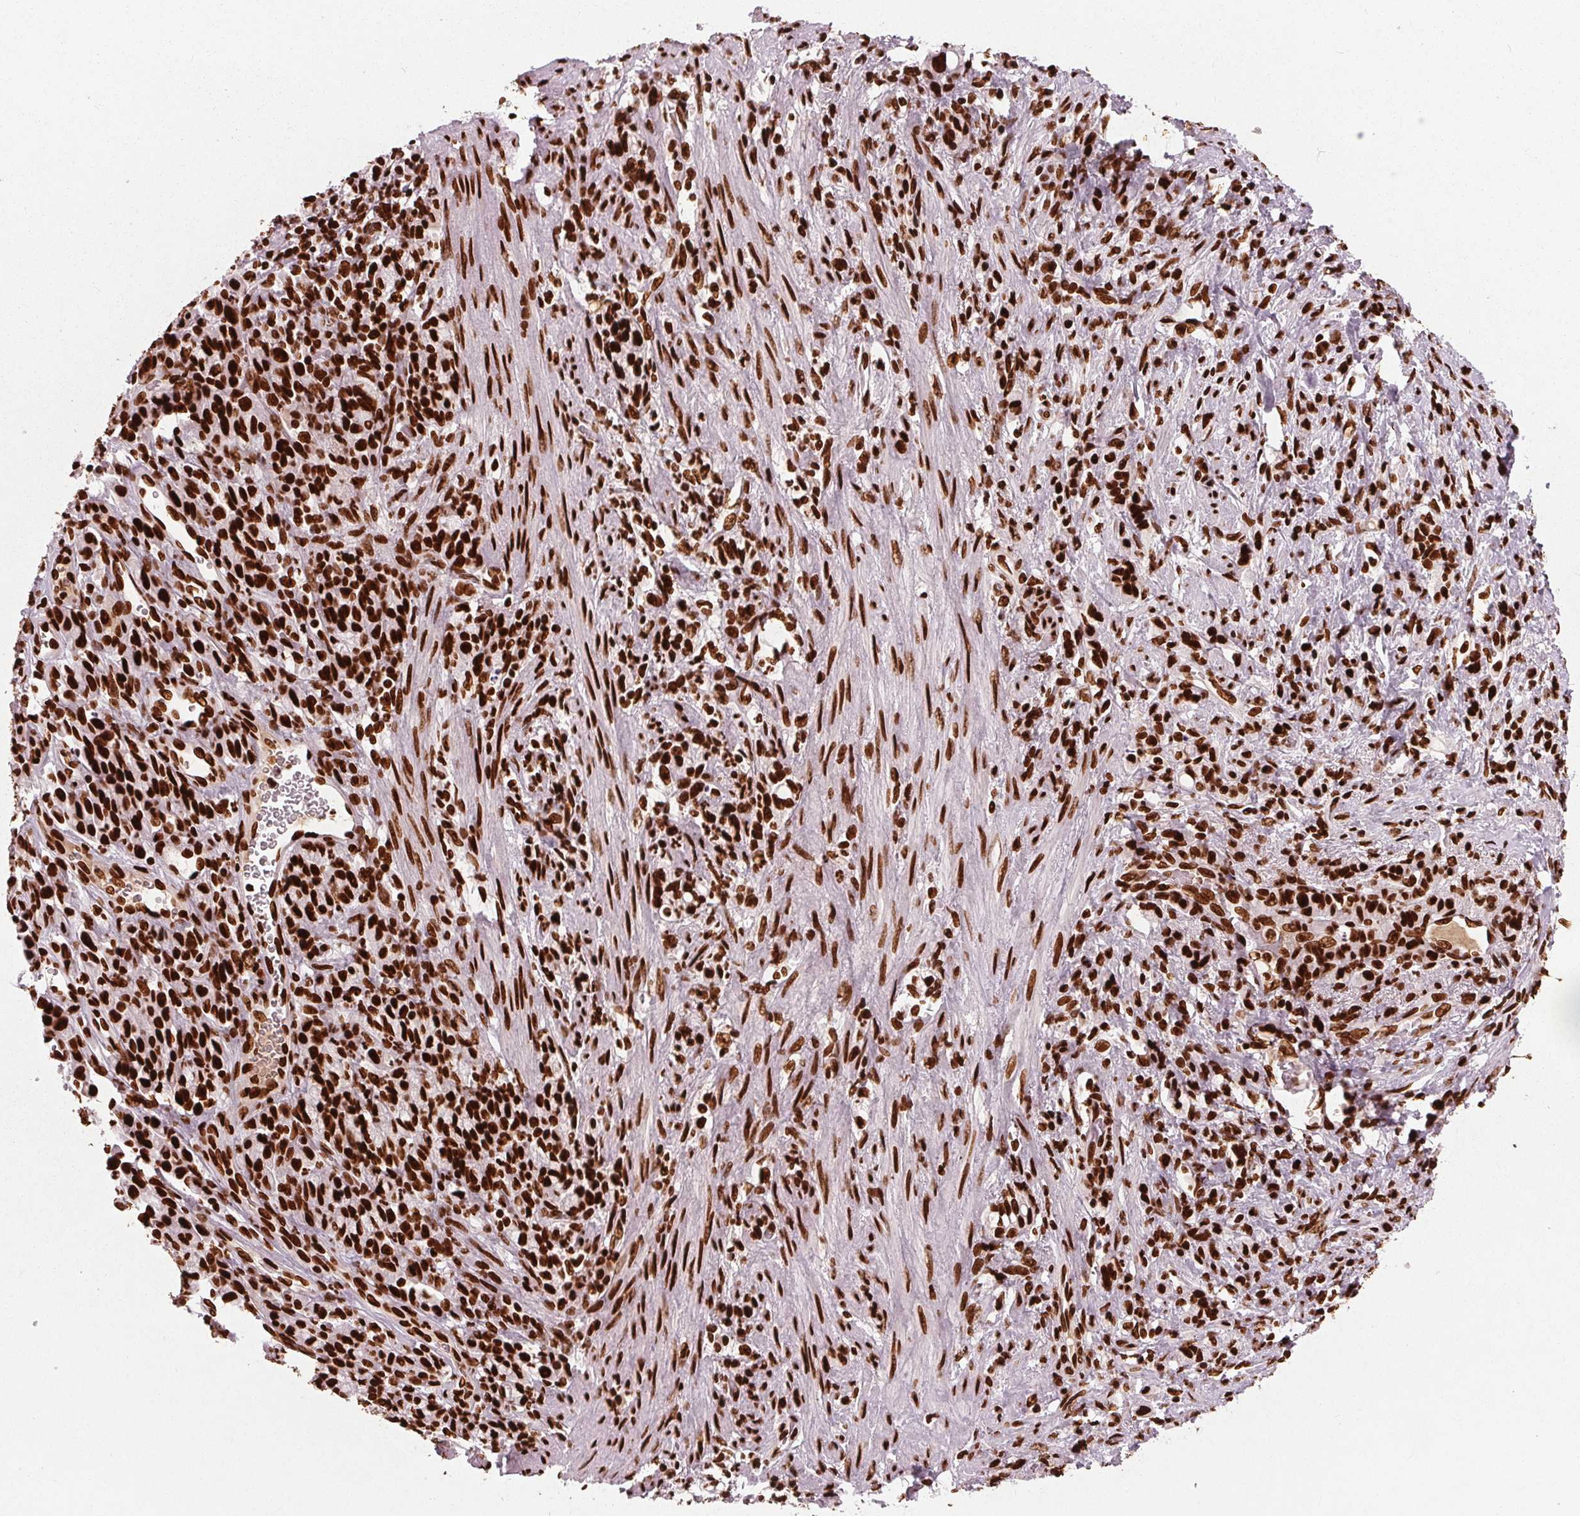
{"staining": {"intensity": "strong", "quantity": ">75%", "location": "nuclear"}, "tissue": "stomach cancer", "cell_type": "Tumor cells", "image_type": "cancer", "snomed": [{"axis": "morphology", "description": "Adenocarcinoma, NOS"}, {"axis": "topography", "description": "Stomach"}], "caption": "Strong nuclear protein expression is seen in approximately >75% of tumor cells in adenocarcinoma (stomach).", "gene": "BRD4", "patient": {"sex": "male", "age": 77}}